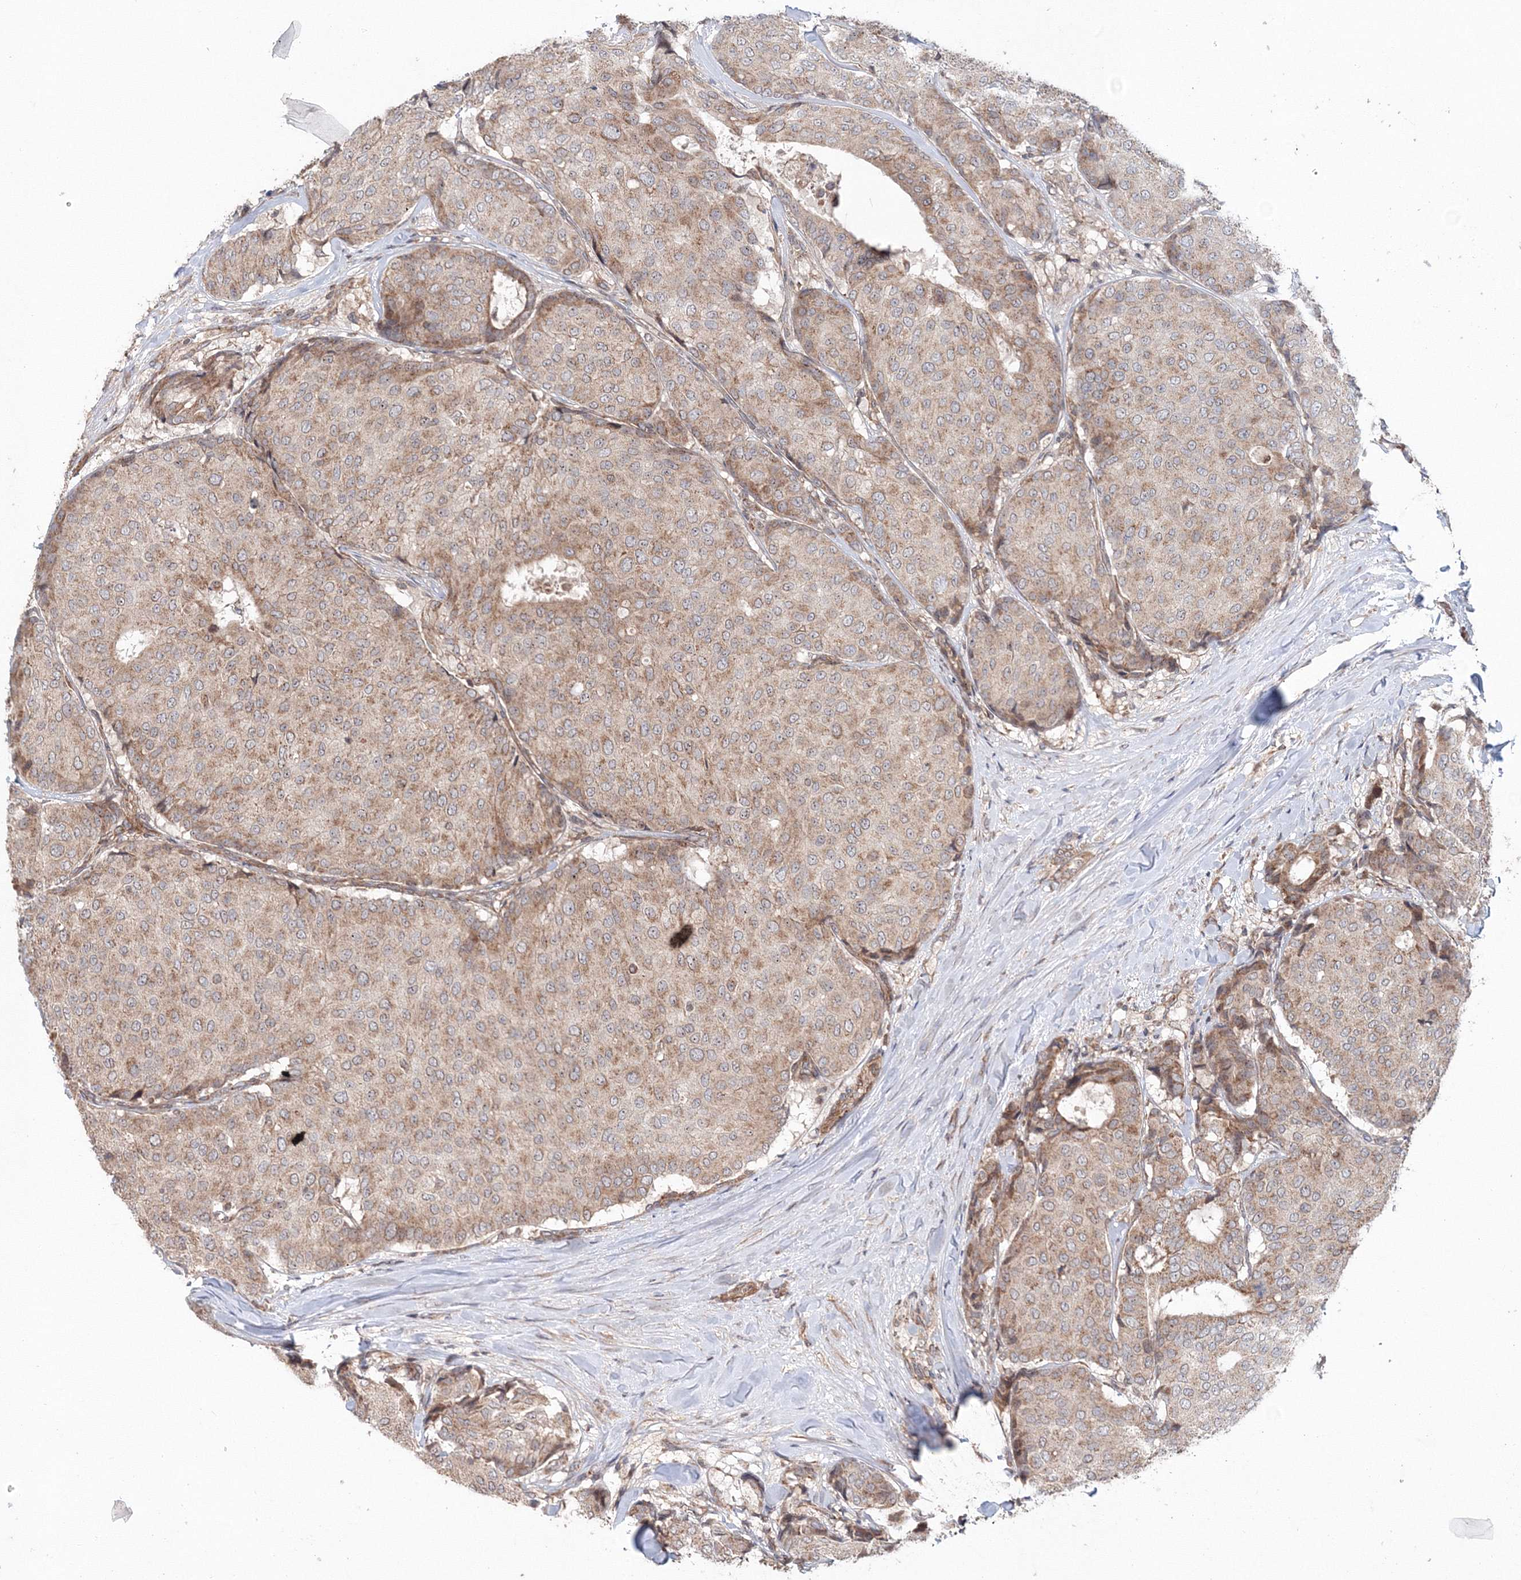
{"staining": {"intensity": "moderate", "quantity": ">75%", "location": "cytoplasmic/membranous"}, "tissue": "breast cancer", "cell_type": "Tumor cells", "image_type": "cancer", "snomed": [{"axis": "morphology", "description": "Duct carcinoma"}, {"axis": "topography", "description": "Breast"}], "caption": "Breast cancer tissue reveals moderate cytoplasmic/membranous expression in approximately >75% of tumor cells", "gene": "NOA1", "patient": {"sex": "female", "age": 75}}